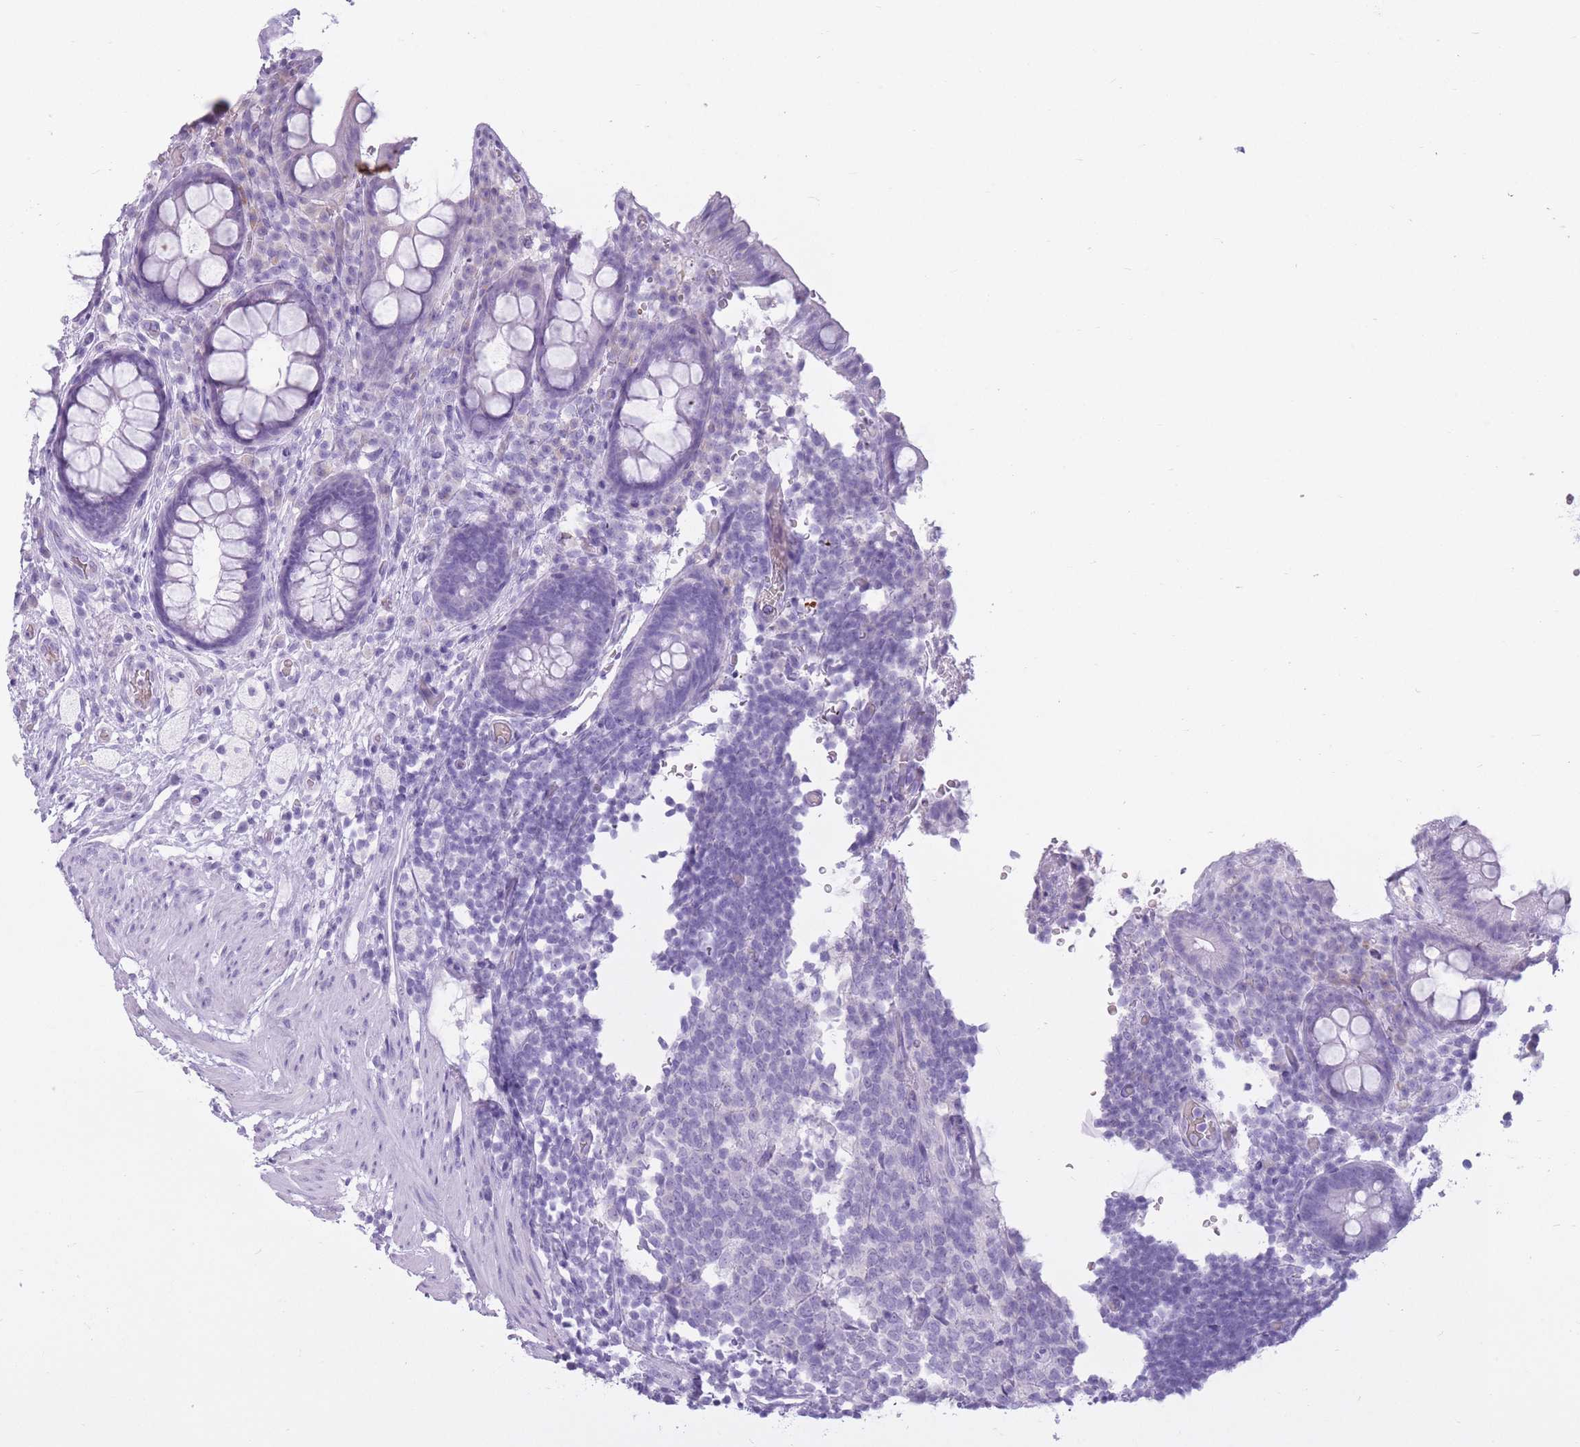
{"staining": {"intensity": "negative", "quantity": "none", "location": "none"}, "tissue": "rectum", "cell_type": "Glandular cells", "image_type": "normal", "snomed": [{"axis": "morphology", "description": "Normal tissue, NOS"}, {"axis": "topography", "description": "Rectum"}, {"axis": "topography", "description": "Peripheral nerve tissue"}], "caption": "Immunohistochemistry (IHC) of benign rectum reveals no positivity in glandular cells.", "gene": "OR7C1", "patient": {"sex": "female", "age": 69}}